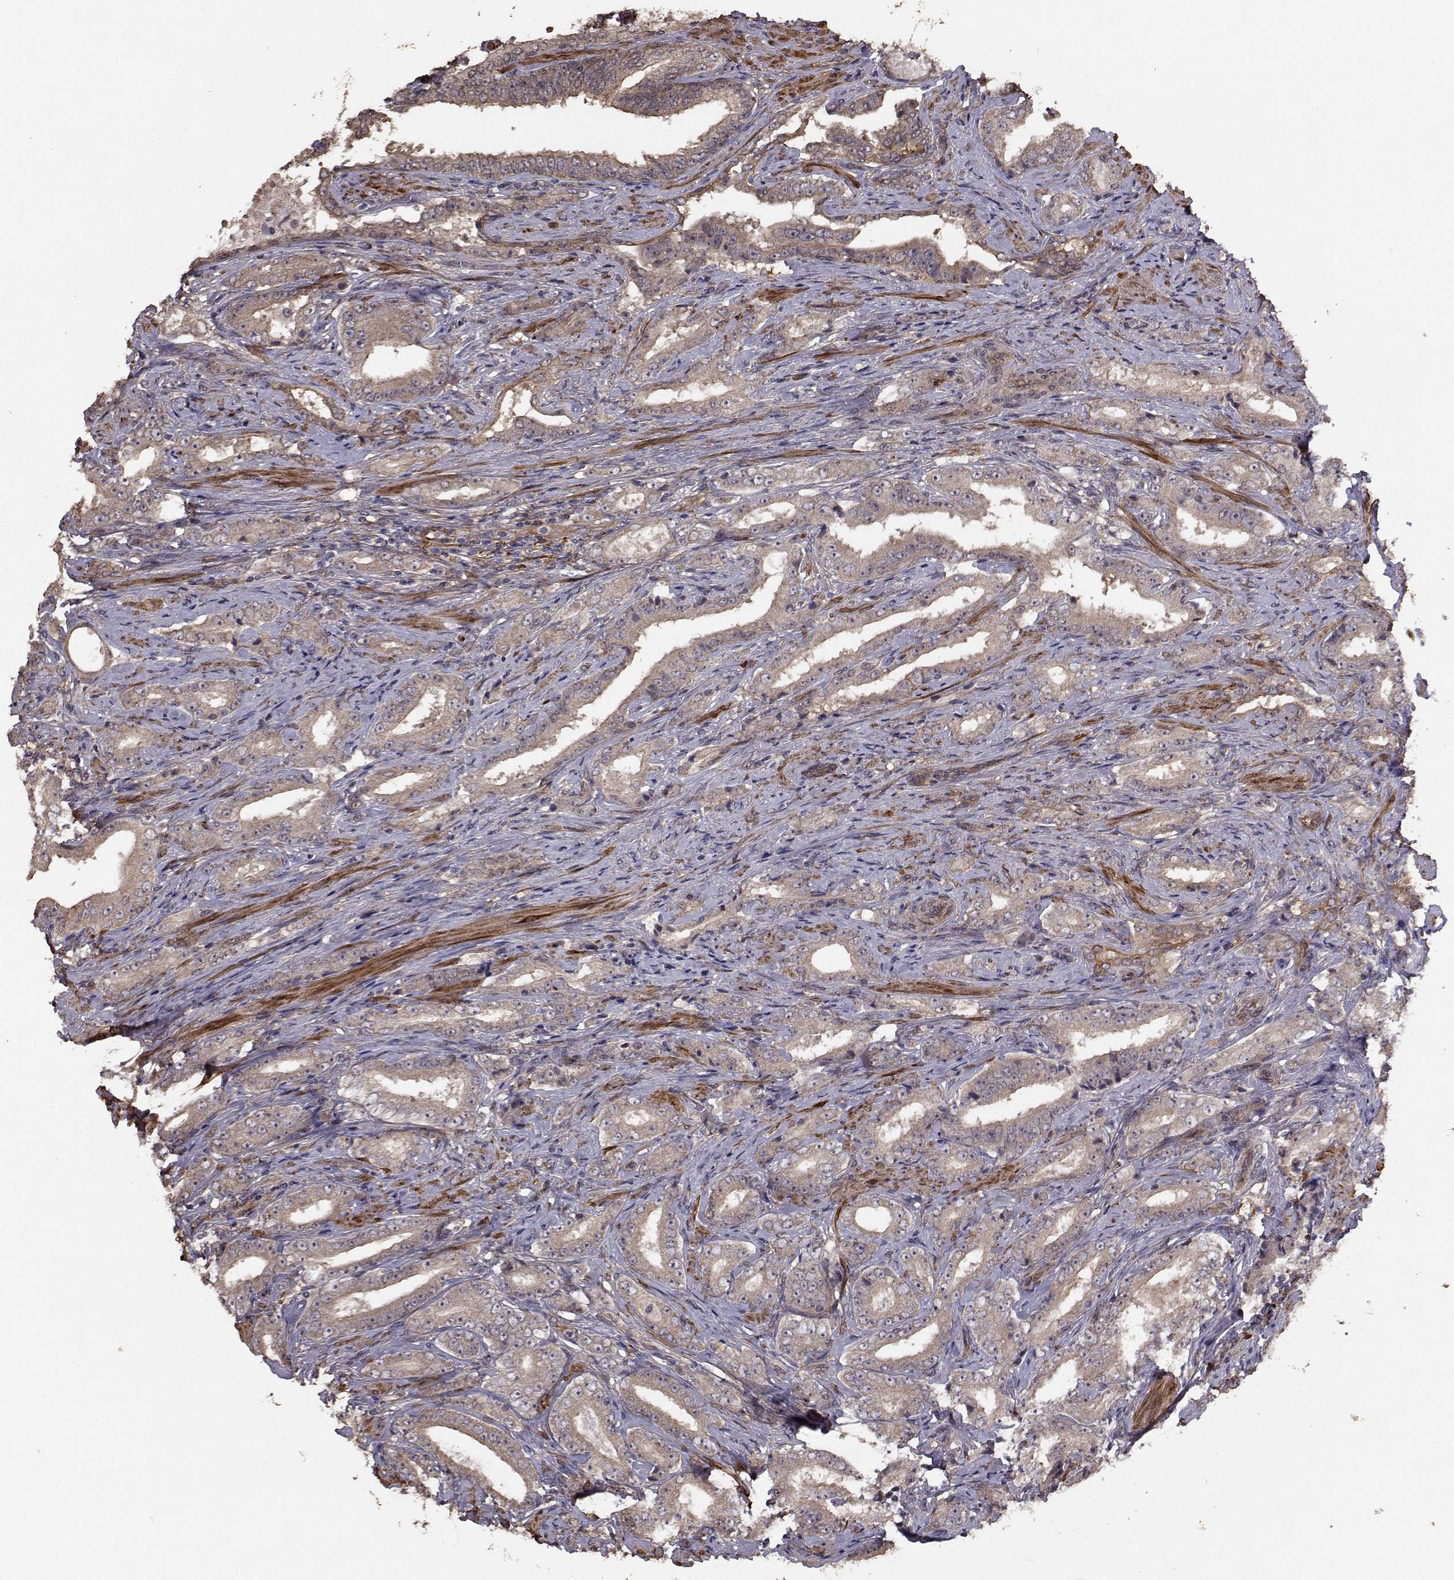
{"staining": {"intensity": "weak", "quantity": ">75%", "location": "cytoplasmic/membranous"}, "tissue": "prostate cancer", "cell_type": "Tumor cells", "image_type": "cancer", "snomed": [{"axis": "morphology", "description": "Adenocarcinoma, Low grade"}, {"axis": "topography", "description": "Prostate and seminal vesicle, NOS"}], "caption": "Immunohistochemical staining of human adenocarcinoma (low-grade) (prostate) reveals low levels of weak cytoplasmic/membranous positivity in about >75% of tumor cells.", "gene": "TRIP10", "patient": {"sex": "male", "age": 61}}